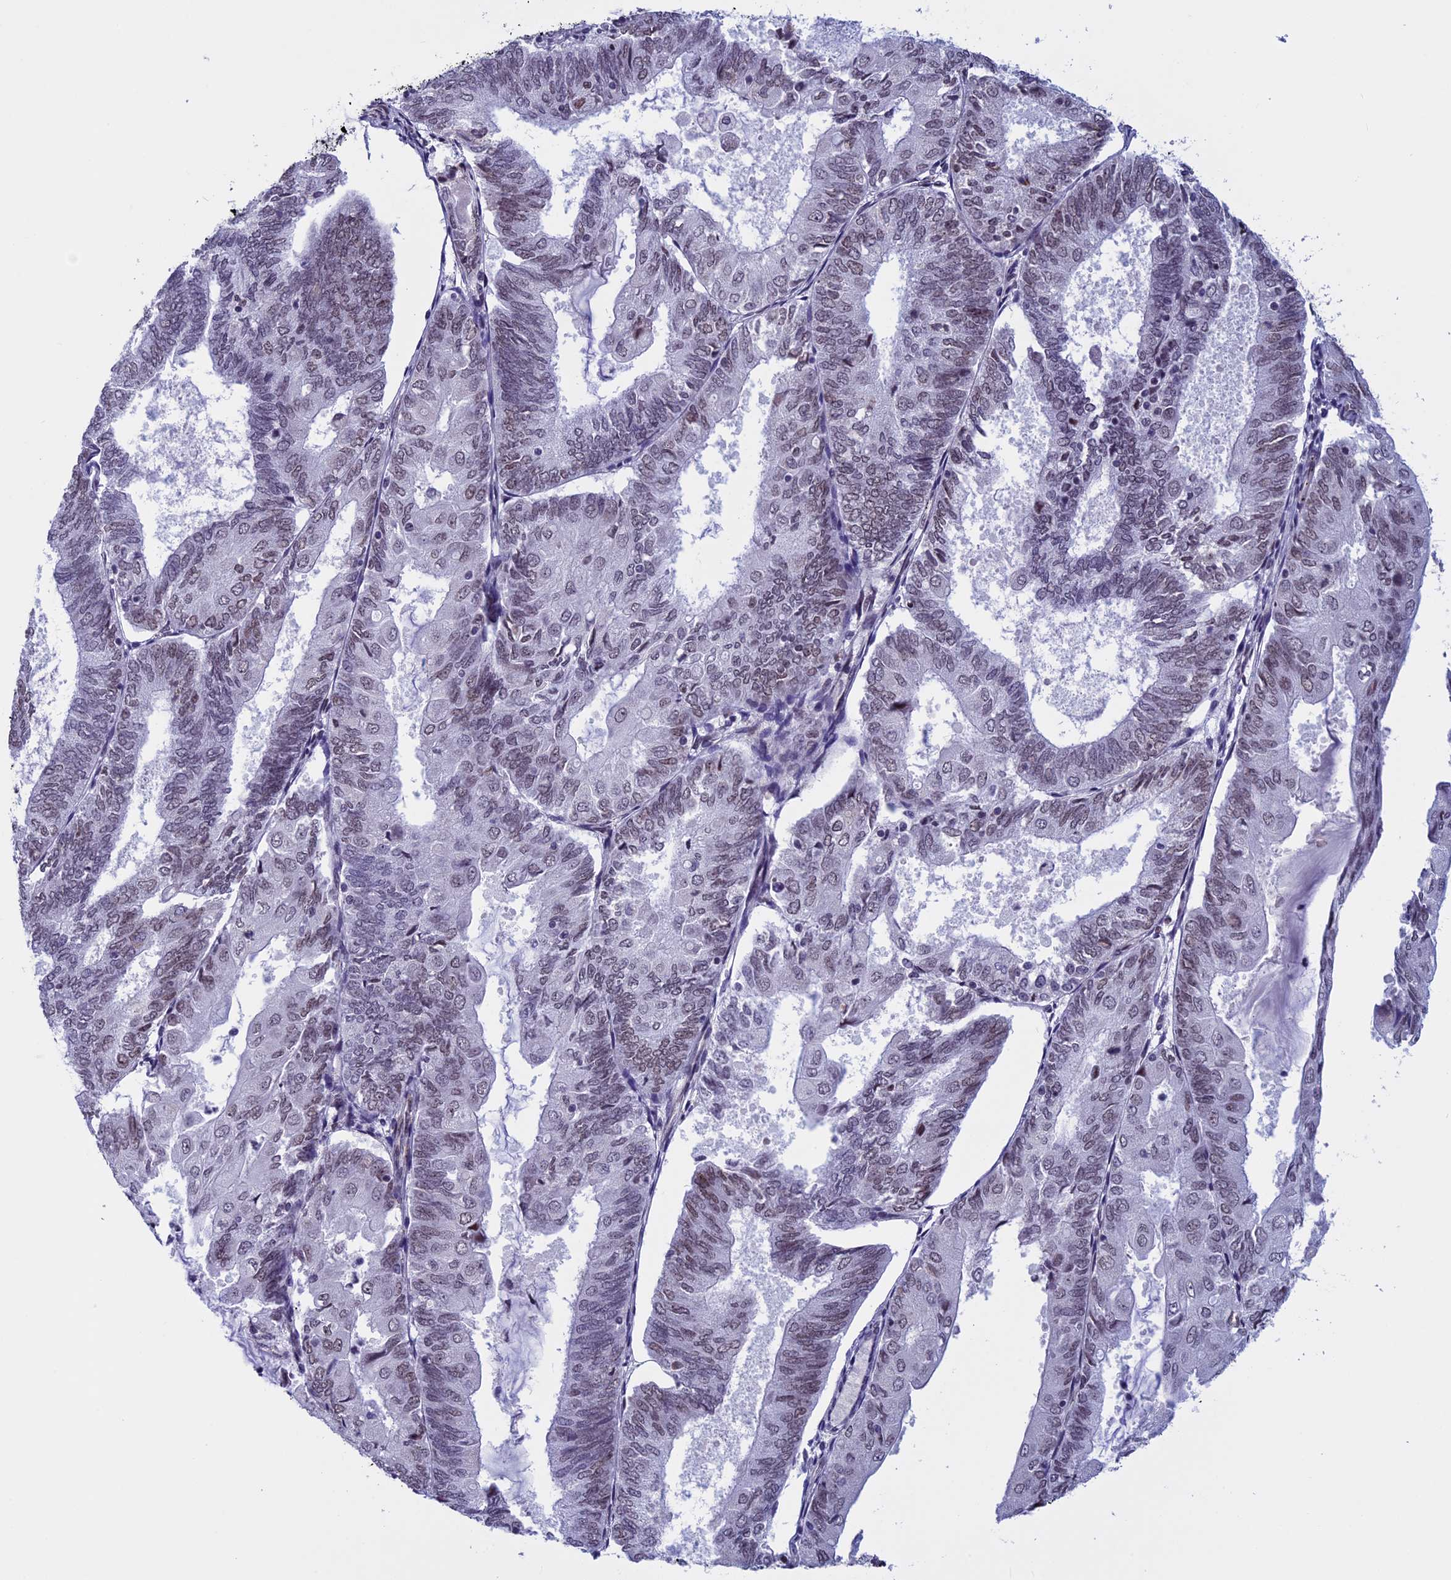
{"staining": {"intensity": "weak", "quantity": "25%-75%", "location": "nuclear"}, "tissue": "endometrial cancer", "cell_type": "Tumor cells", "image_type": "cancer", "snomed": [{"axis": "morphology", "description": "Adenocarcinoma, NOS"}, {"axis": "topography", "description": "Endometrium"}], "caption": "The immunohistochemical stain shows weak nuclear positivity in tumor cells of endometrial cancer tissue. Ihc stains the protein in brown and the nuclei are stained blue.", "gene": "NIPBL", "patient": {"sex": "female", "age": 81}}